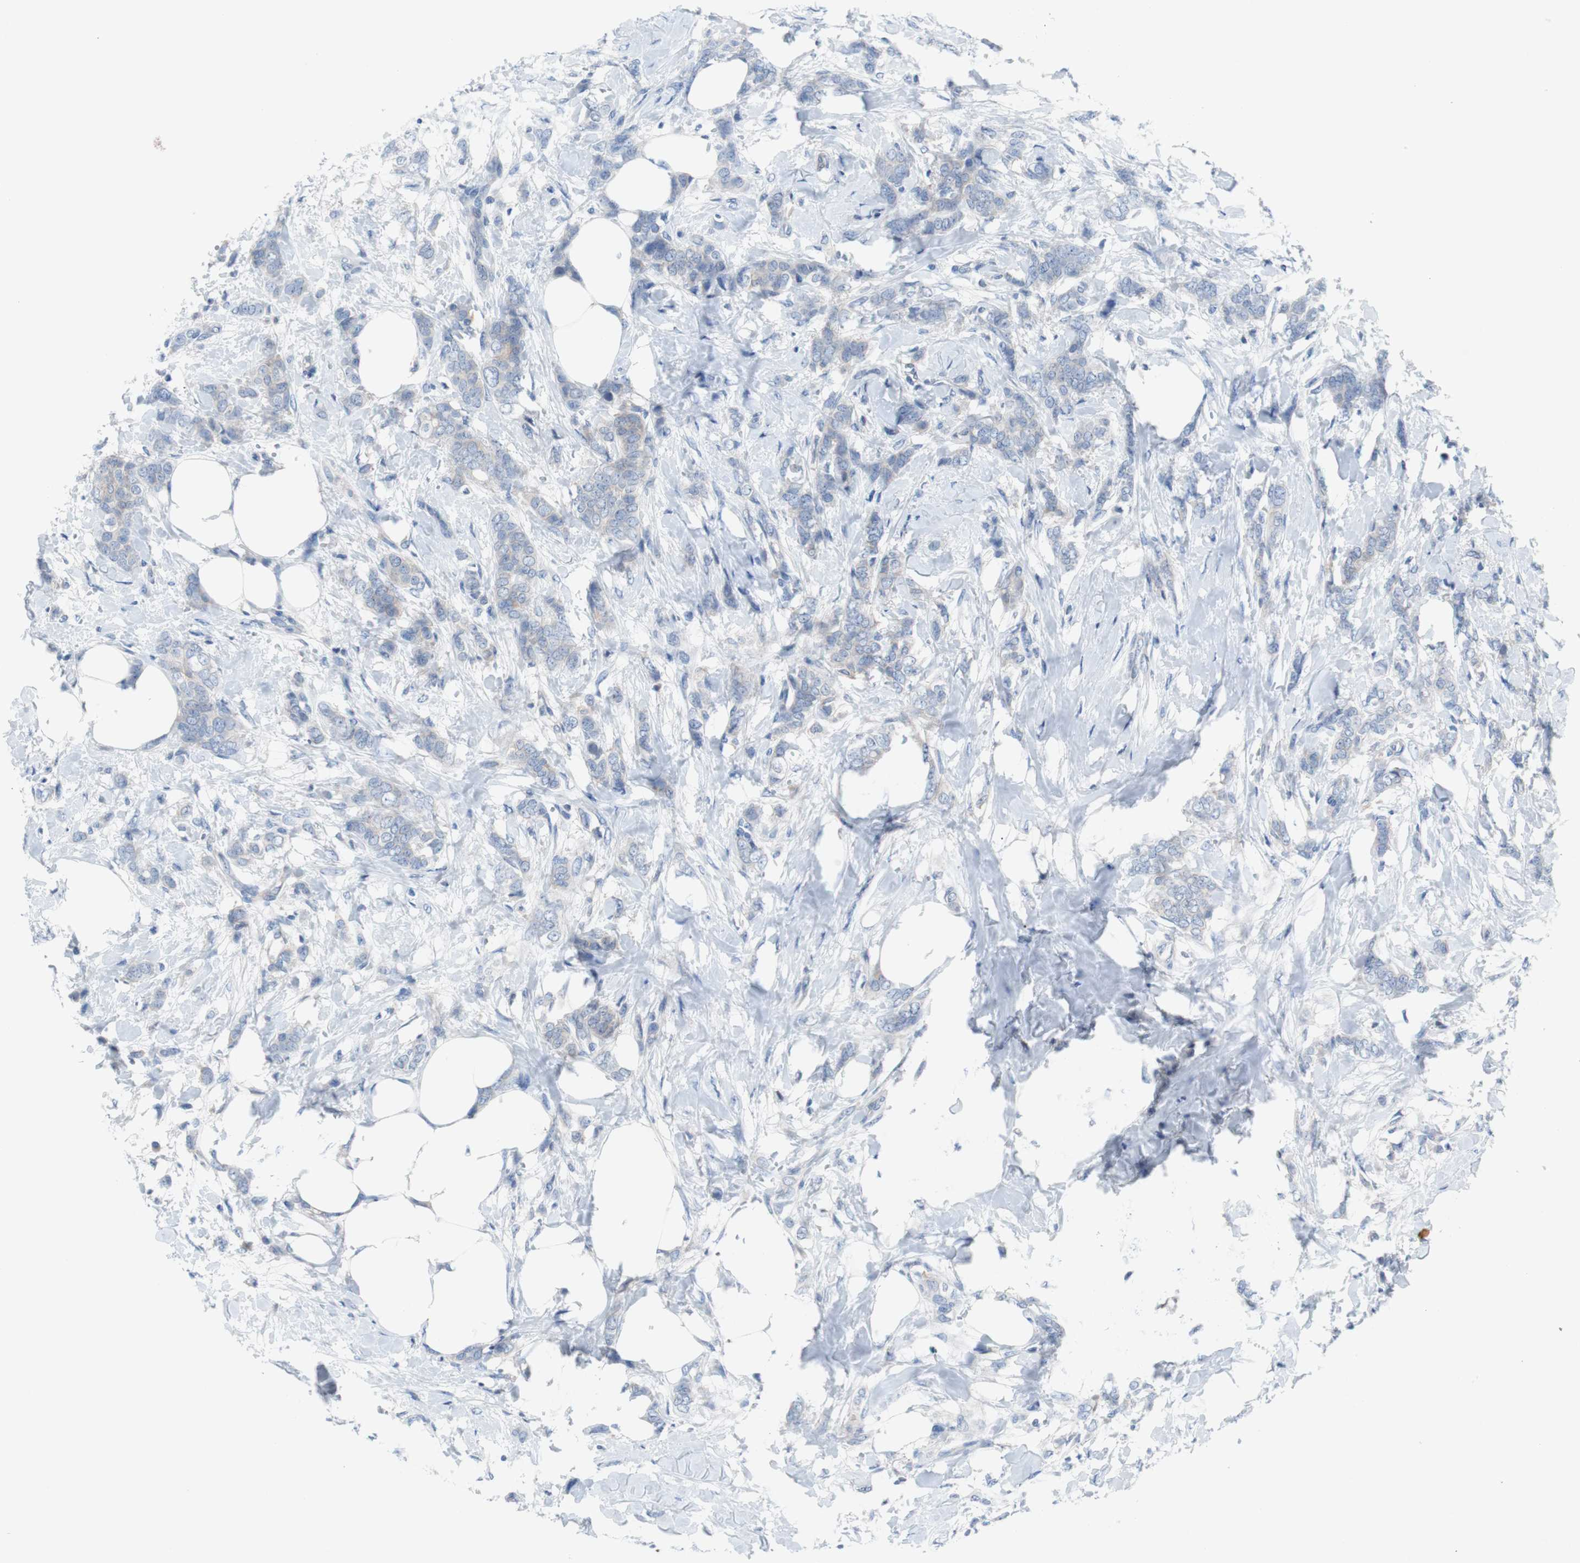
{"staining": {"intensity": "weak", "quantity": "<25%", "location": "cytoplasmic/membranous"}, "tissue": "breast cancer", "cell_type": "Tumor cells", "image_type": "cancer", "snomed": [{"axis": "morphology", "description": "Lobular carcinoma, in situ"}, {"axis": "morphology", "description": "Lobular carcinoma"}, {"axis": "topography", "description": "Breast"}], "caption": "A histopathology image of breast cancer (lobular carcinoma in situ) stained for a protein demonstrates no brown staining in tumor cells.", "gene": "EEF2K", "patient": {"sex": "female", "age": 41}}